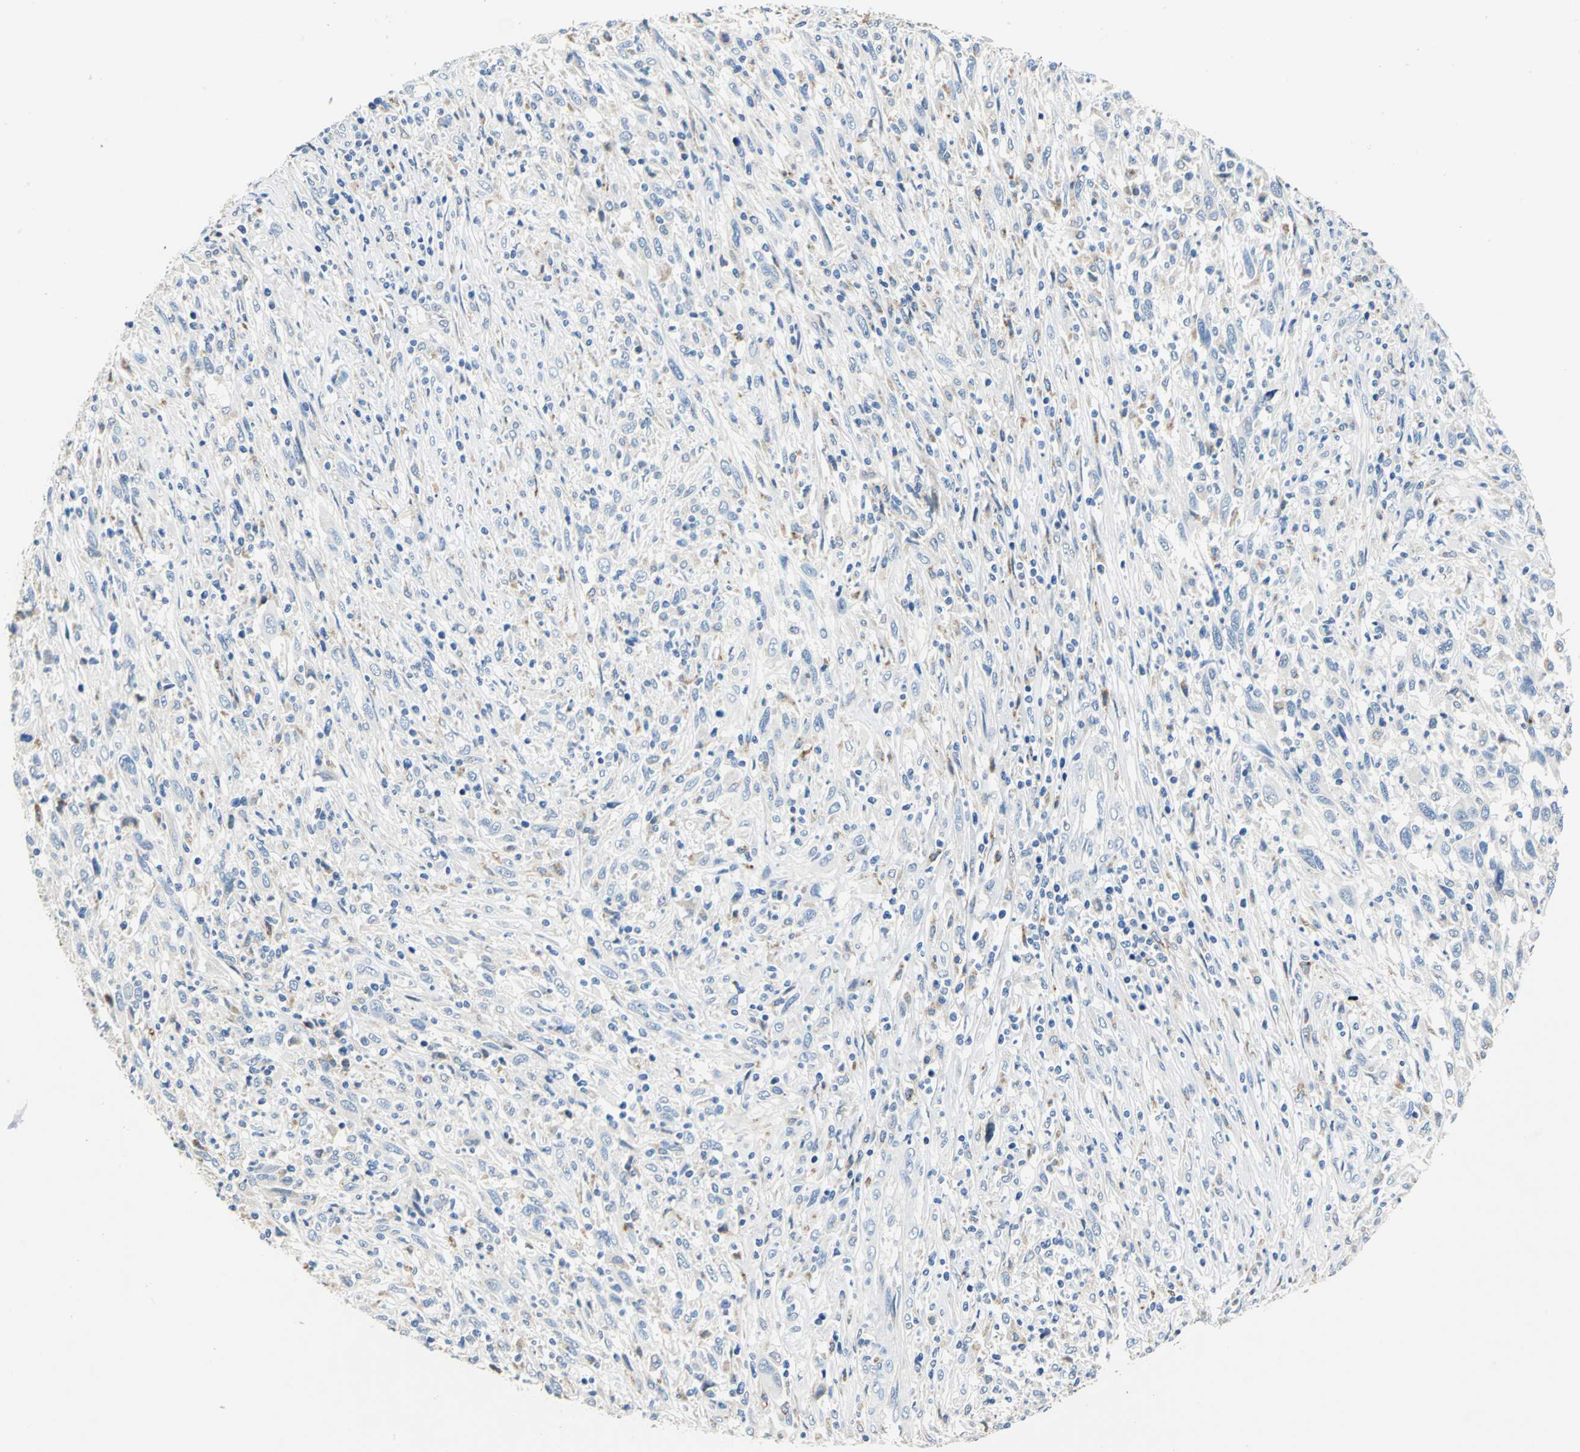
{"staining": {"intensity": "negative", "quantity": "none", "location": "none"}, "tissue": "melanoma", "cell_type": "Tumor cells", "image_type": "cancer", "snomed": [{"axis": "morphology", "description": "Malignant melanoma, Metastatic site"}, {"axis": "topography", "description": "Lymph node"}], "caption": "Tumor cells show no significant expression in melanoma. The staining was performed using DAB to visualize the protein expression in brown, while the nuclei were stained in blue with hematoxylin (Magnification: 20x).", "gene": "RASD2", "patient": {"sex": "male", "age": 61}}